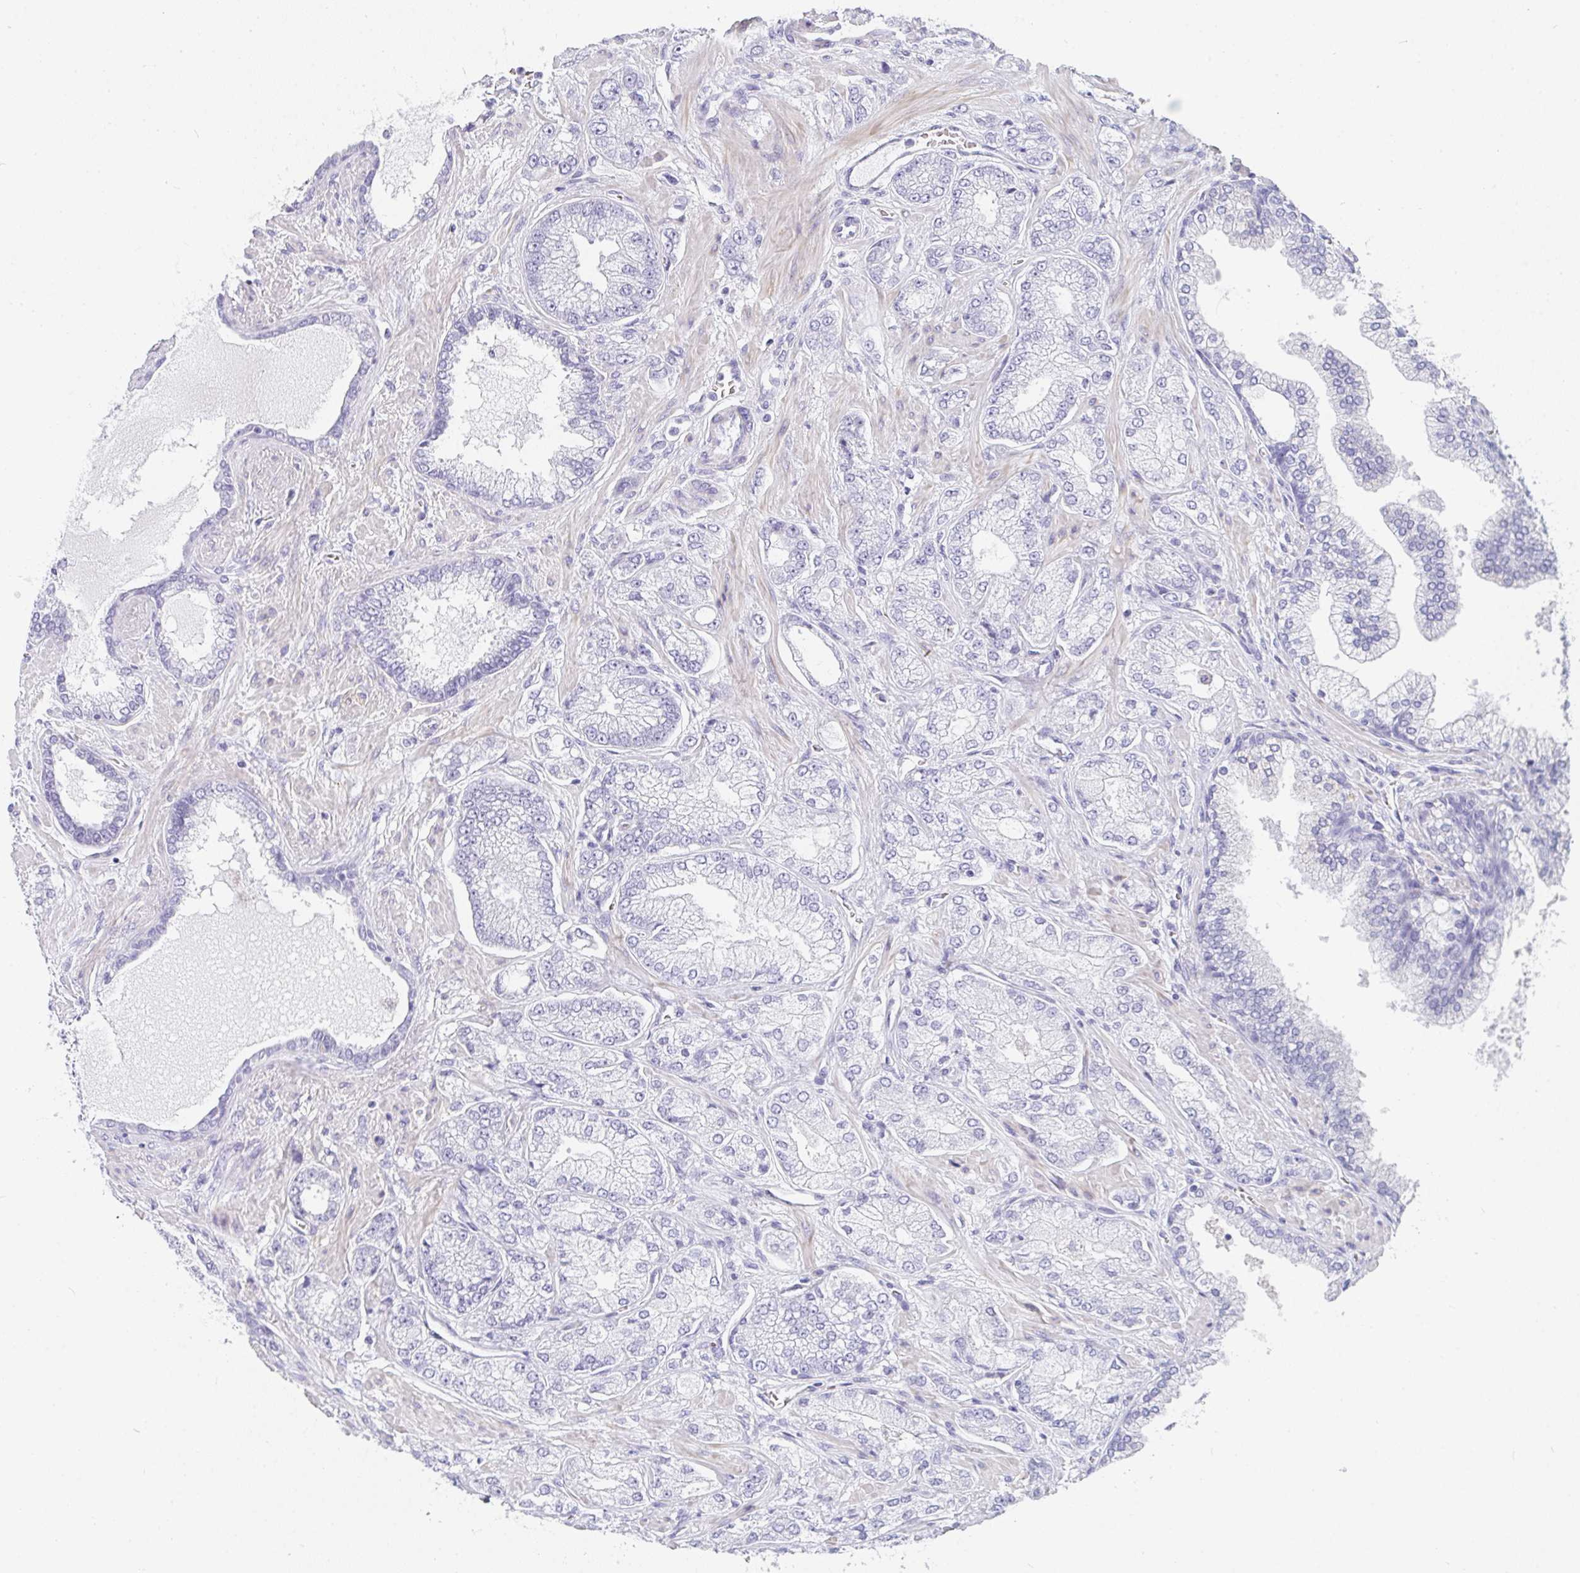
{"staining": {"intensity": "negative", "quantity": "none", "location": "none"}, "tissue": "prostate cancer", "cell_type": "Tumor cells", "image_type": "cancer", "snomed": [{"axis": "morphology", "description": "Normal tissue, NOS"}, {"axis": "morphology", "description": "Adenocarcinoma, High grade"}, {"axis": "topography", "description": "Prostate"}, {"axis": "topography", "description": "Peripheral nerve tissue"}], "caption": "This image is of prostate cancer (high-grade adenocarcinoma) stained with IHC to label a protein in brown with the nuclei are counter-stained blue. There is no expression in tumor cells.", "gene": "PRND", "patient": {"sex": "male", "age": 68}}